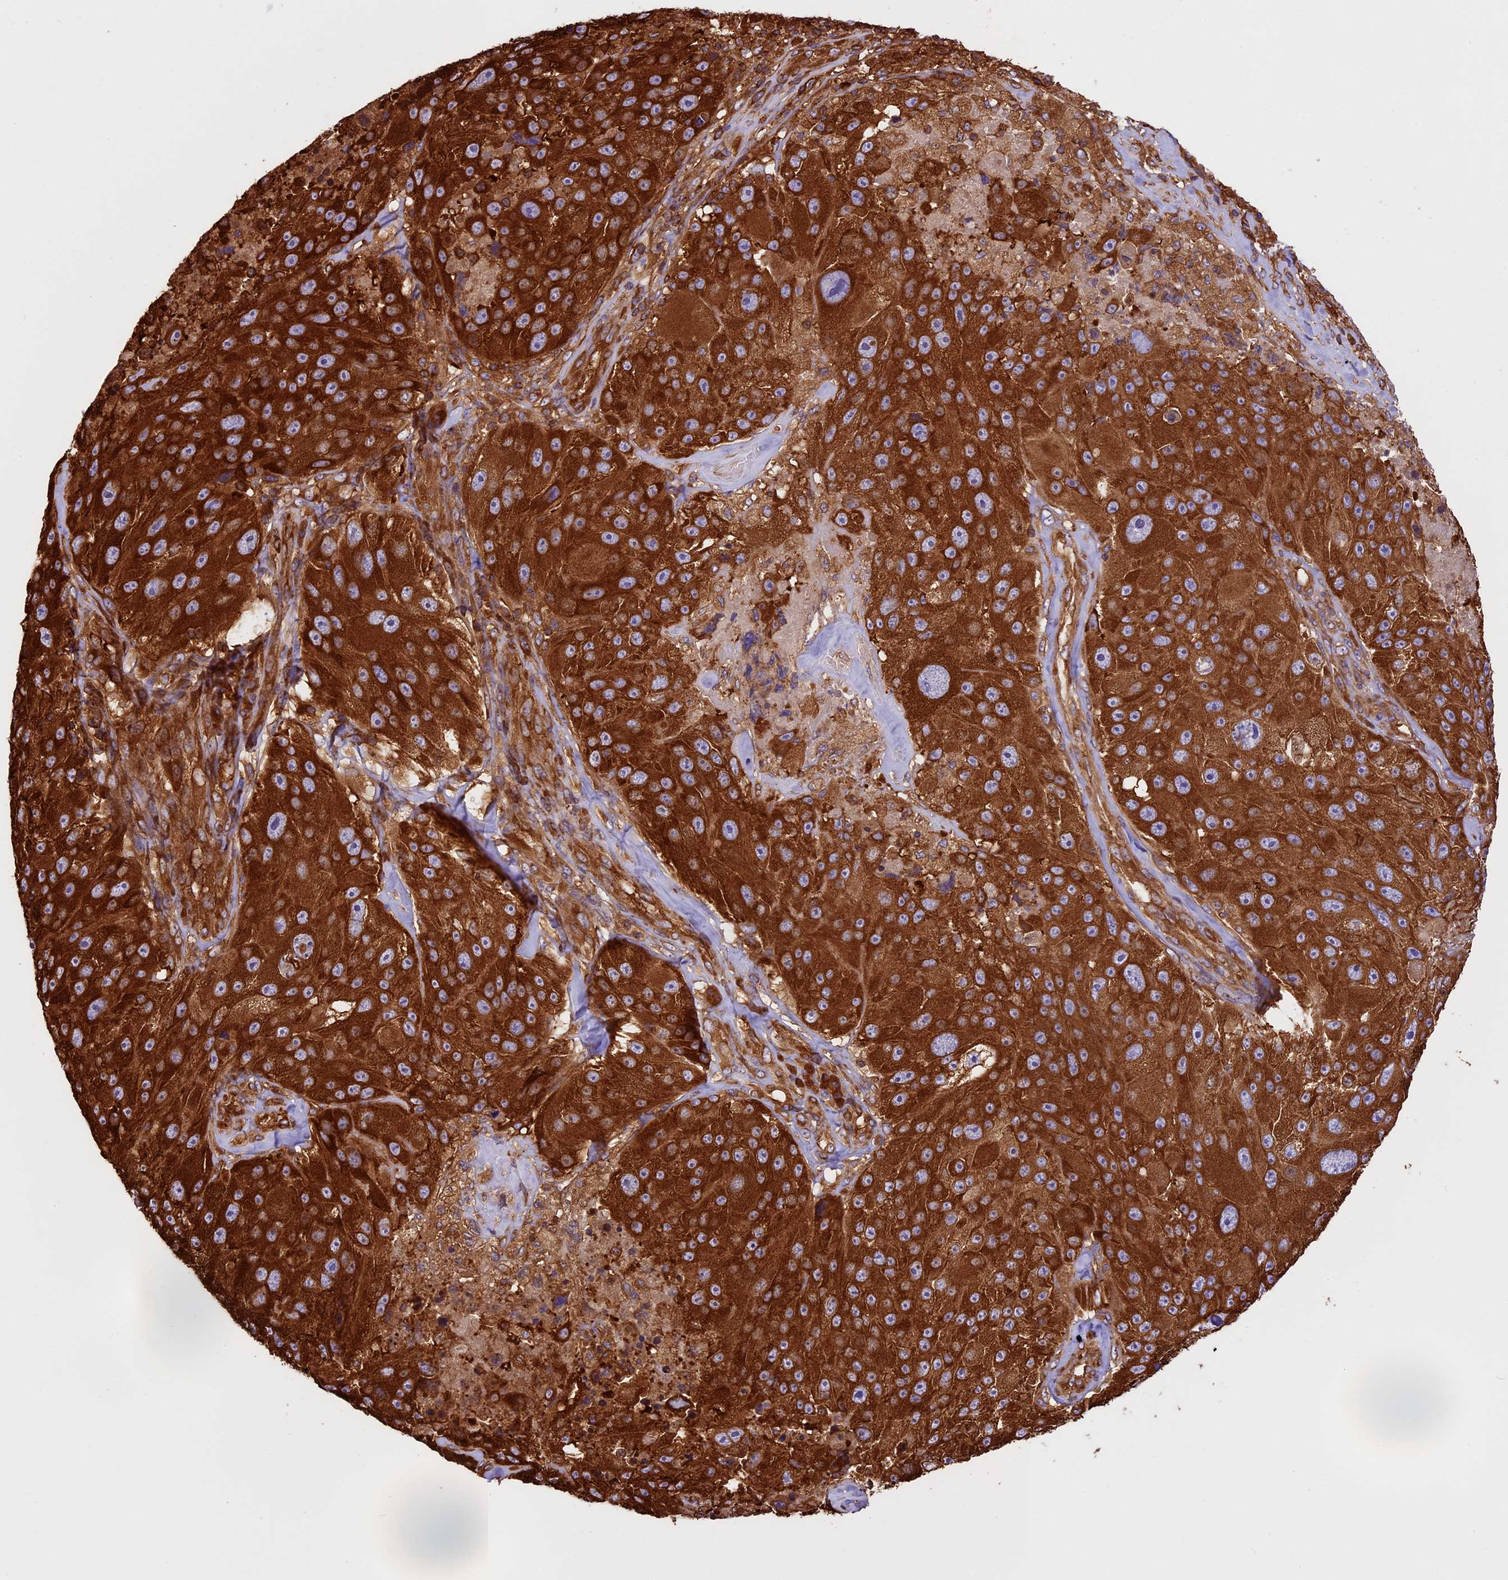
{"staining": {"intensity": "strong", "quantity": ">75%", "location": "cytoplasmic/membranous"}, "tissue": "melanoma", "cell_type": "Tumor cells", "image_type": "cancer", "snomed": [{"axis": "morphology", "description": "Malignant melanoma, Metastatic site"}, {"axis": "topography", "description": "Lymph node"}], "caption": "Protein expression by immunohistochemistry reveals strong cytoplasmic/membranous staining in approximately >75% of tumor cells in melanoma. (DAB = brown stain, brightfield microscopy at high magnification).", "gene": "KARS1", "patient": {"sex": "male", "age": 62}}